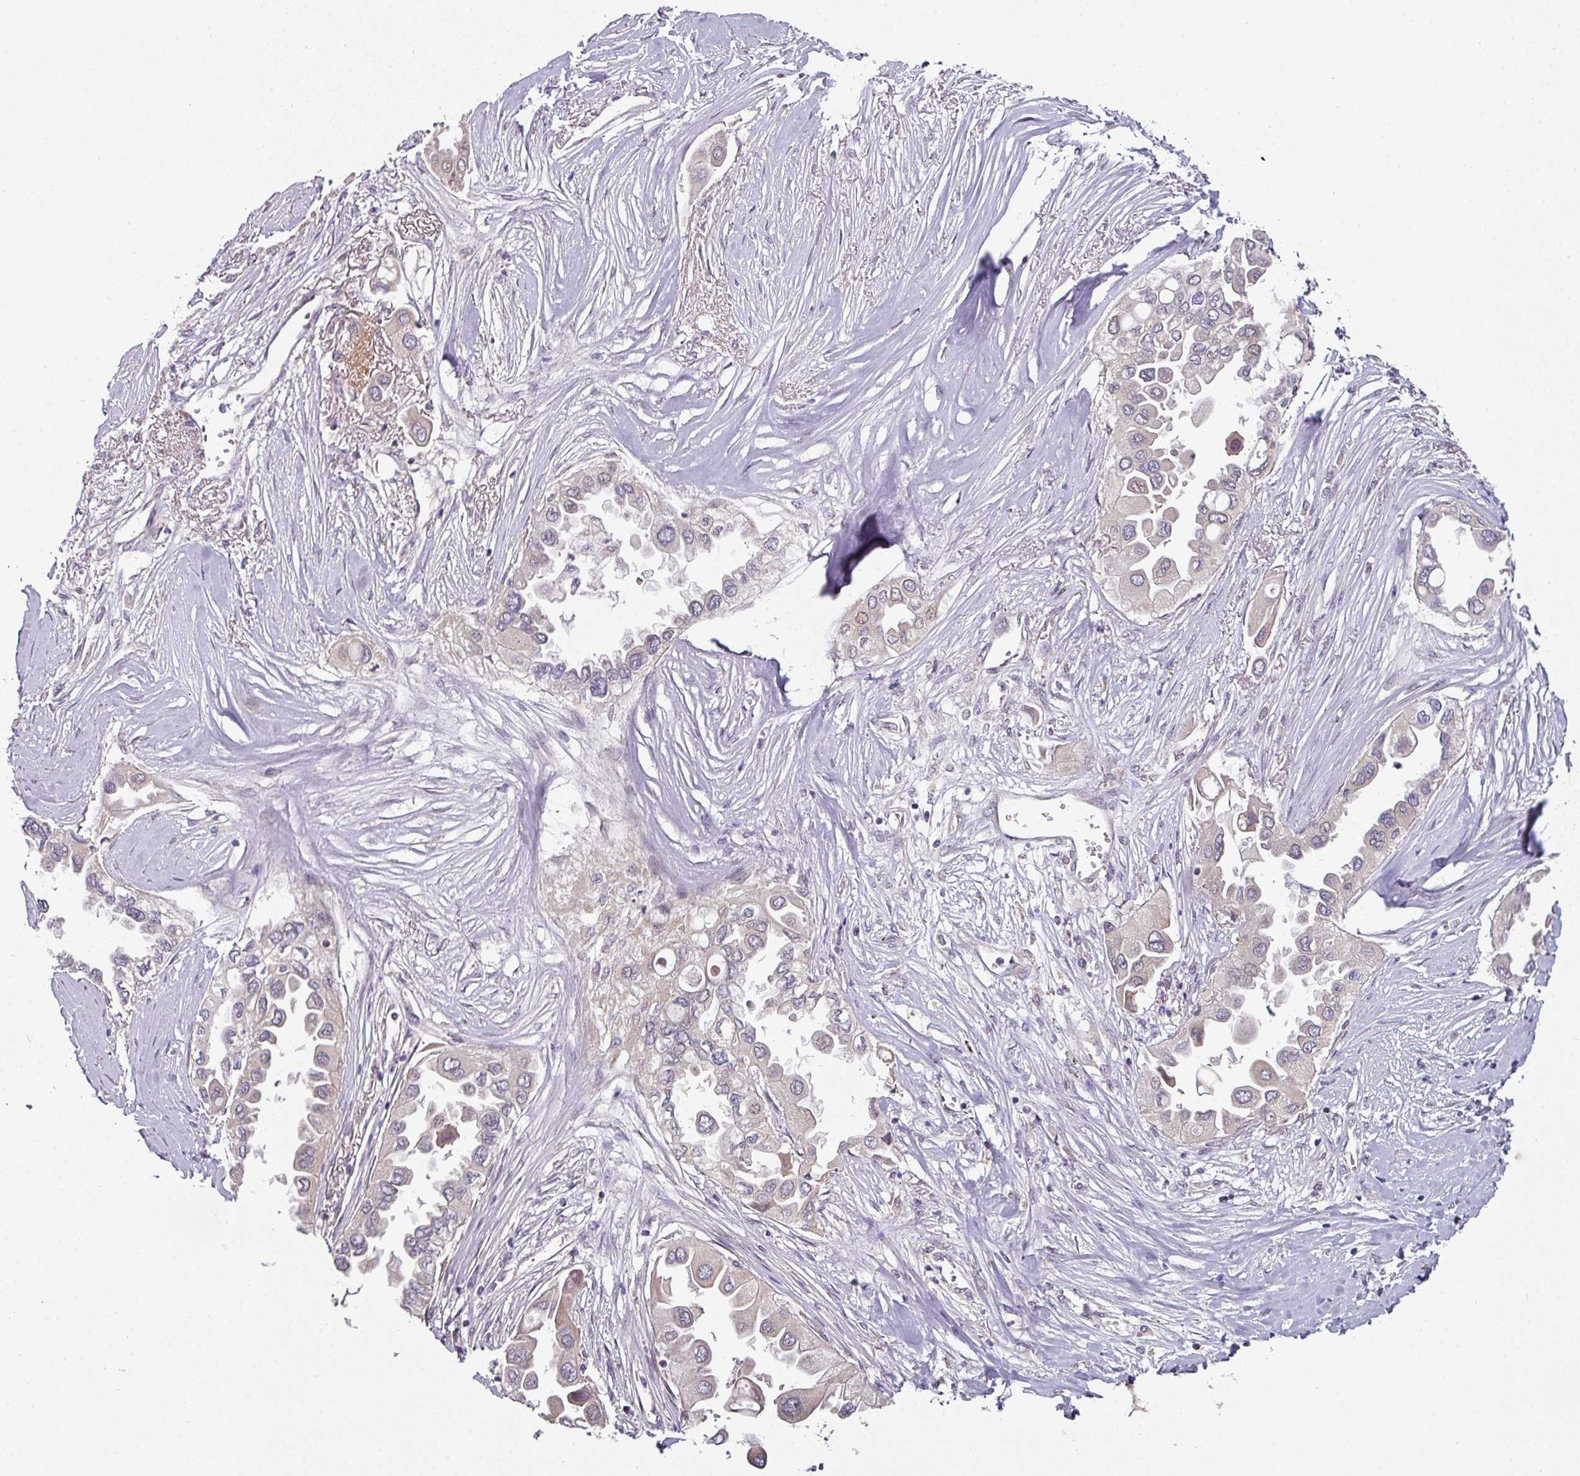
{"staining": {"intensity": "weak", "quantity": "<25%", "location": "cytoplasmic/membranous"}, "tissue": "lung cancer", "cell_type": "Tumor cells", "image_type": "cancer", "snomed": [{"axis": "morphology", "description": "Adenocarcinoma, NOS"}, {"axis": "topography", "description": "Lung"}], "caption": "There is no significant expression in tumor cells of lung cancer (adenocarcinoma). (DAB (3,3'-diaminobenzidine) immunohistochemistry (IHC), high magnification).", "gene": "MAP2K2", "patient": {"sex": "female", "age": 76}}